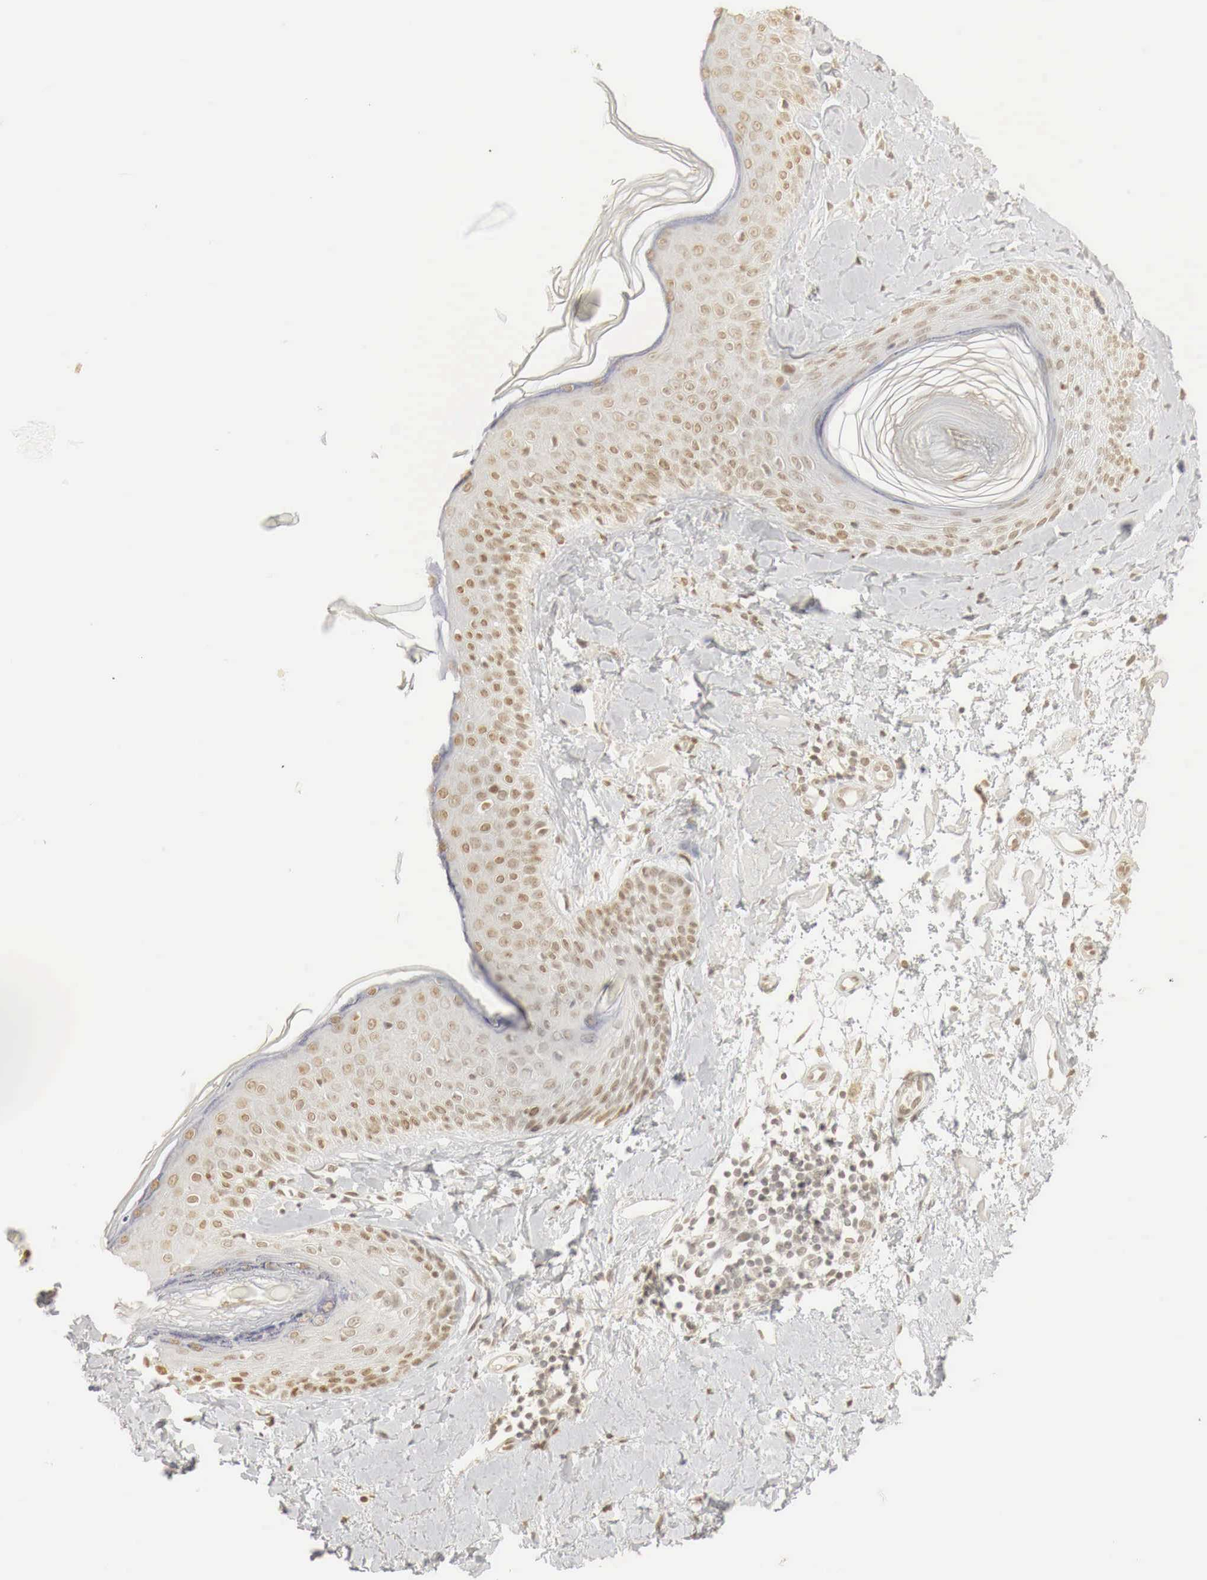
{"staining": {"intensity": "moderate", "quantity": ">75%", "location": "nuclear"}, "tissue": "skin", "cell_type": "Fibroblasts", "image_type": "normal", "snomed": [{"axis": "morphology", "description": "Normal tissue, NOS"}, {"axis": "topography", "description": "Skin"}], "caption": "Human skin stained for a protein (brown) demonstrates moderate nuclear positive positivity in about >75% of fibroblasts.", "gene": "ERBB4", "patient": {"sex": "male", "age": 86}}